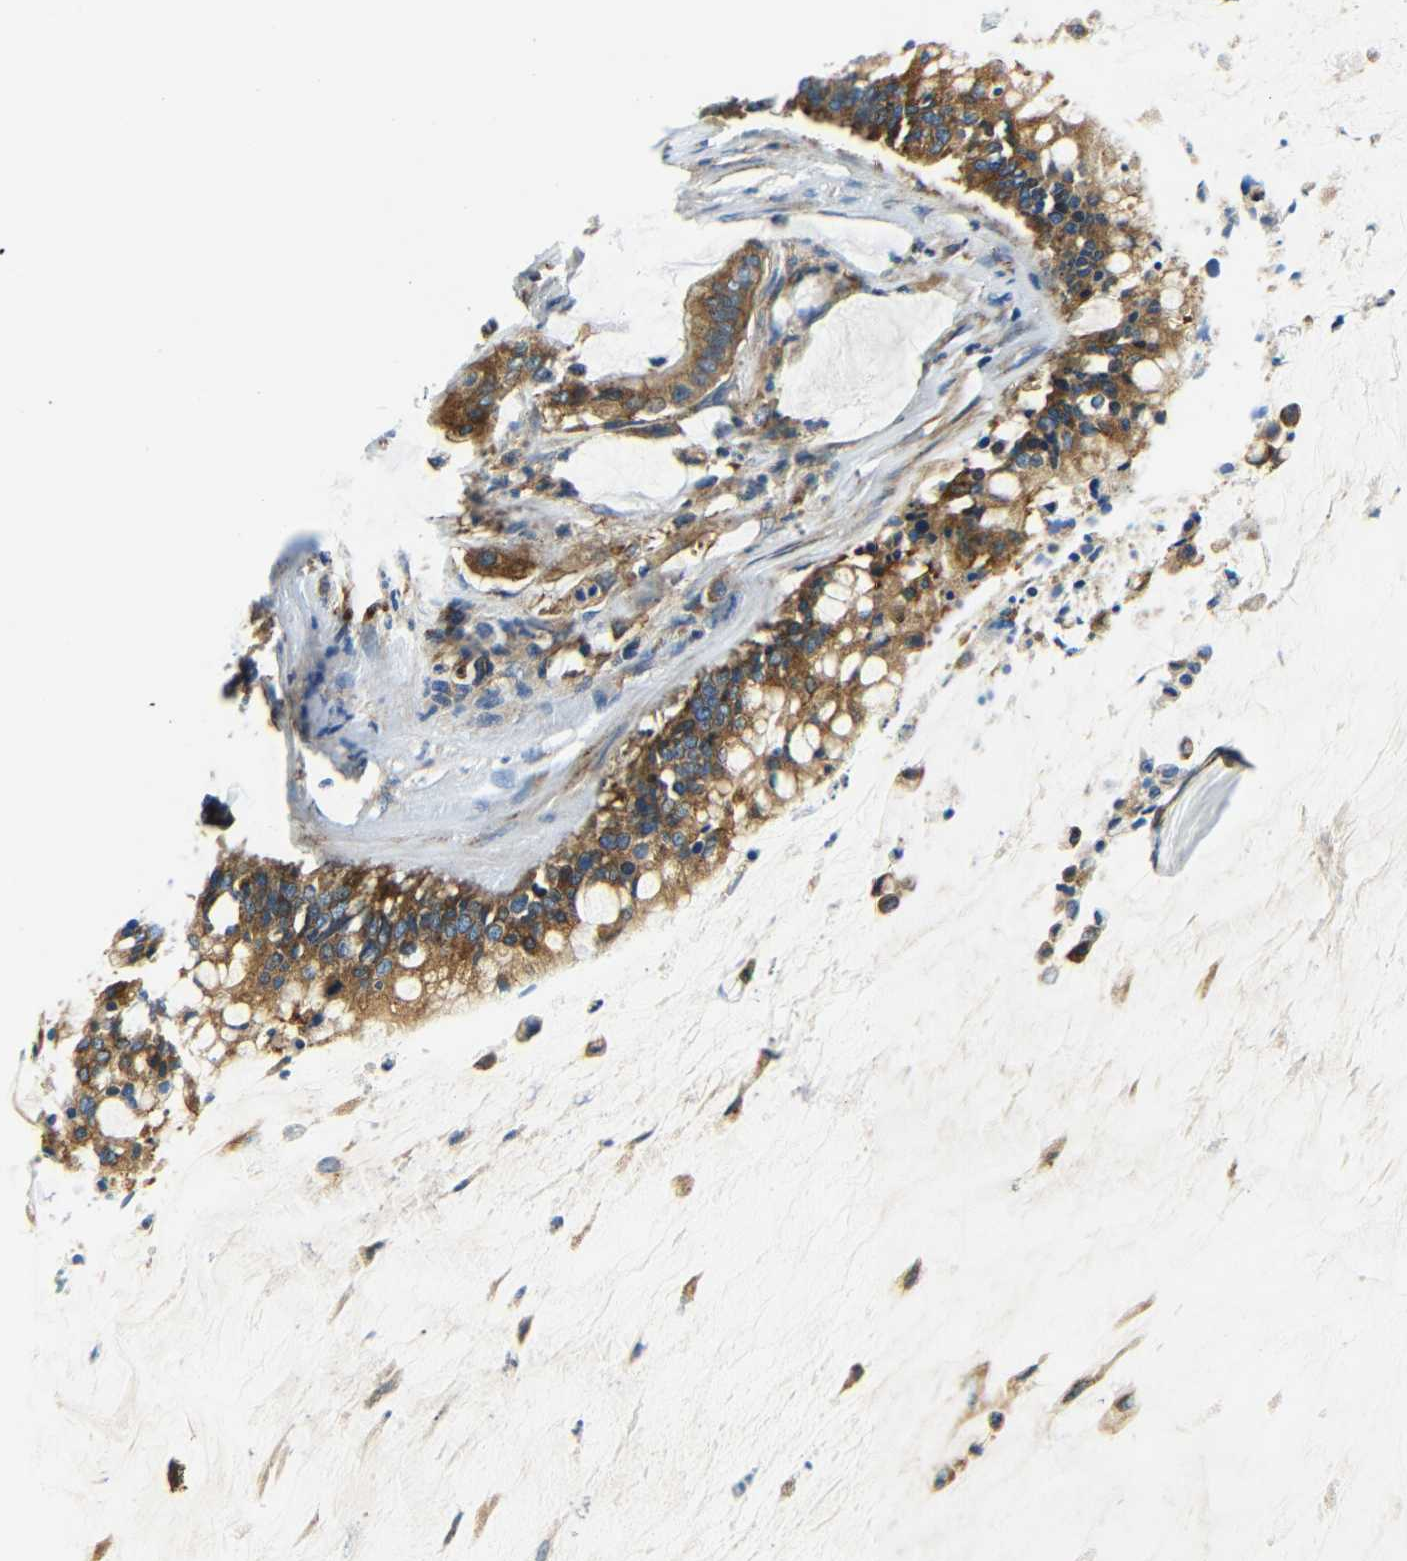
{"staining": {"intensity": "moderate", "quantity": ">75%", "location": "cytoplasmic/membranous"}, "tissue": "pancreatic cancer", "cell_type": "Tumor cells", "image_type": "cancer", "snomed": [{"axis": "morphology", "description": "Adenocarcinoma, NOS"}, {"axis": "topography", "description": "Pancreas"}], "caption": "An image of pancreatic cancer stained for a protein shows moderate cytoplasmic/membranous brown staining in tumor cells.", "gene": "USO1", "patient": {"sex": "male", "age": 41}}